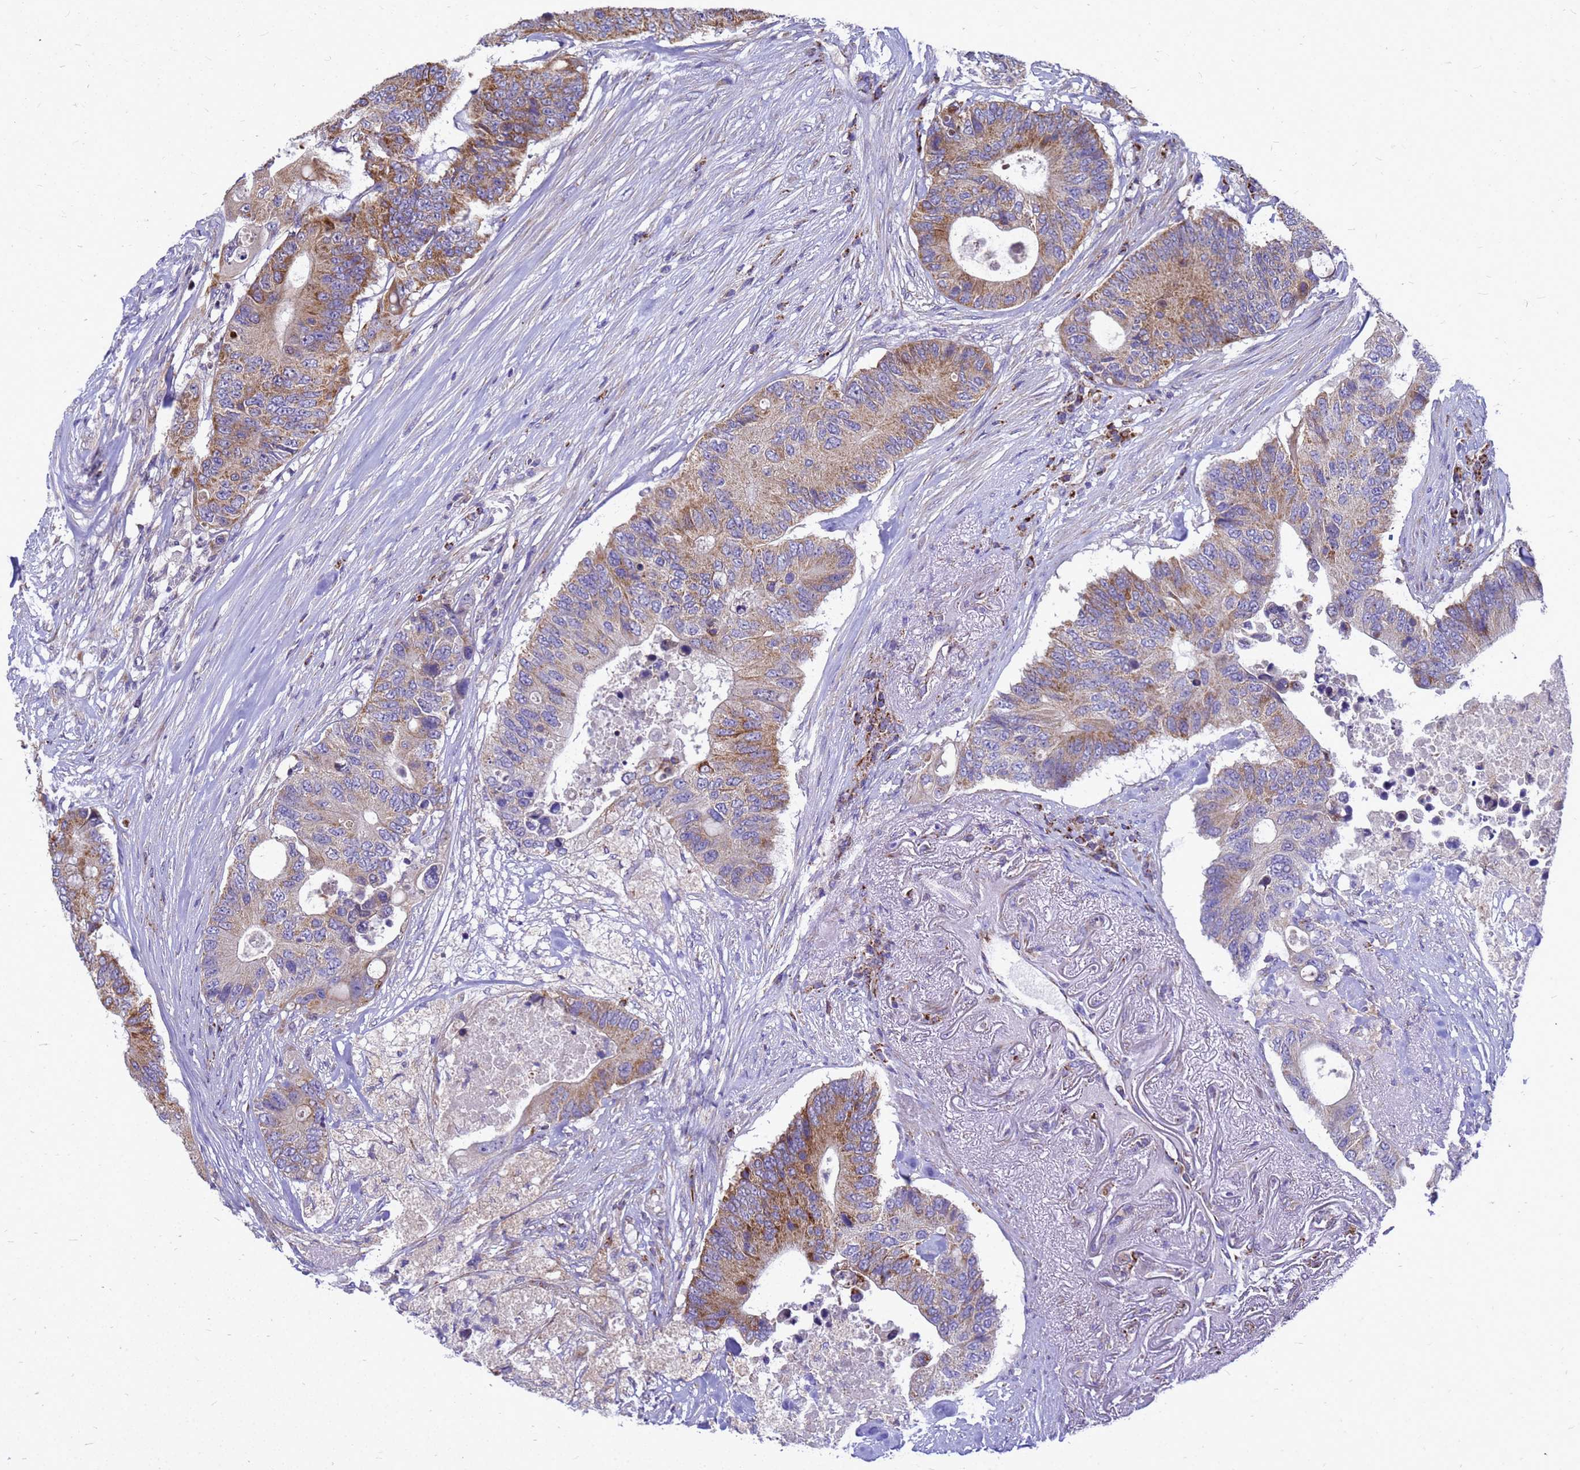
{"staining": {"intensity": "moderate", "quantity": "25%-75%", "location": "cytoplasmic/membranous"}, "tissue": "colorectal cancer", "cell_type": "Tumor cells", "image_type": "cancer", "snomed": [{"axis": "morphology", "description": "Adenocarcinoma, NOS"}, {"axis": "topography", "description": "Colon"}], "caption": "A medium amount of moderate cytoplasmic/membranous expression is seen in about 25%-75% of tumor cells in adenocarcinoma (colorectal) tissue.", "gene": "CMC4", "patient": {"sex": "male", "age": 71}}